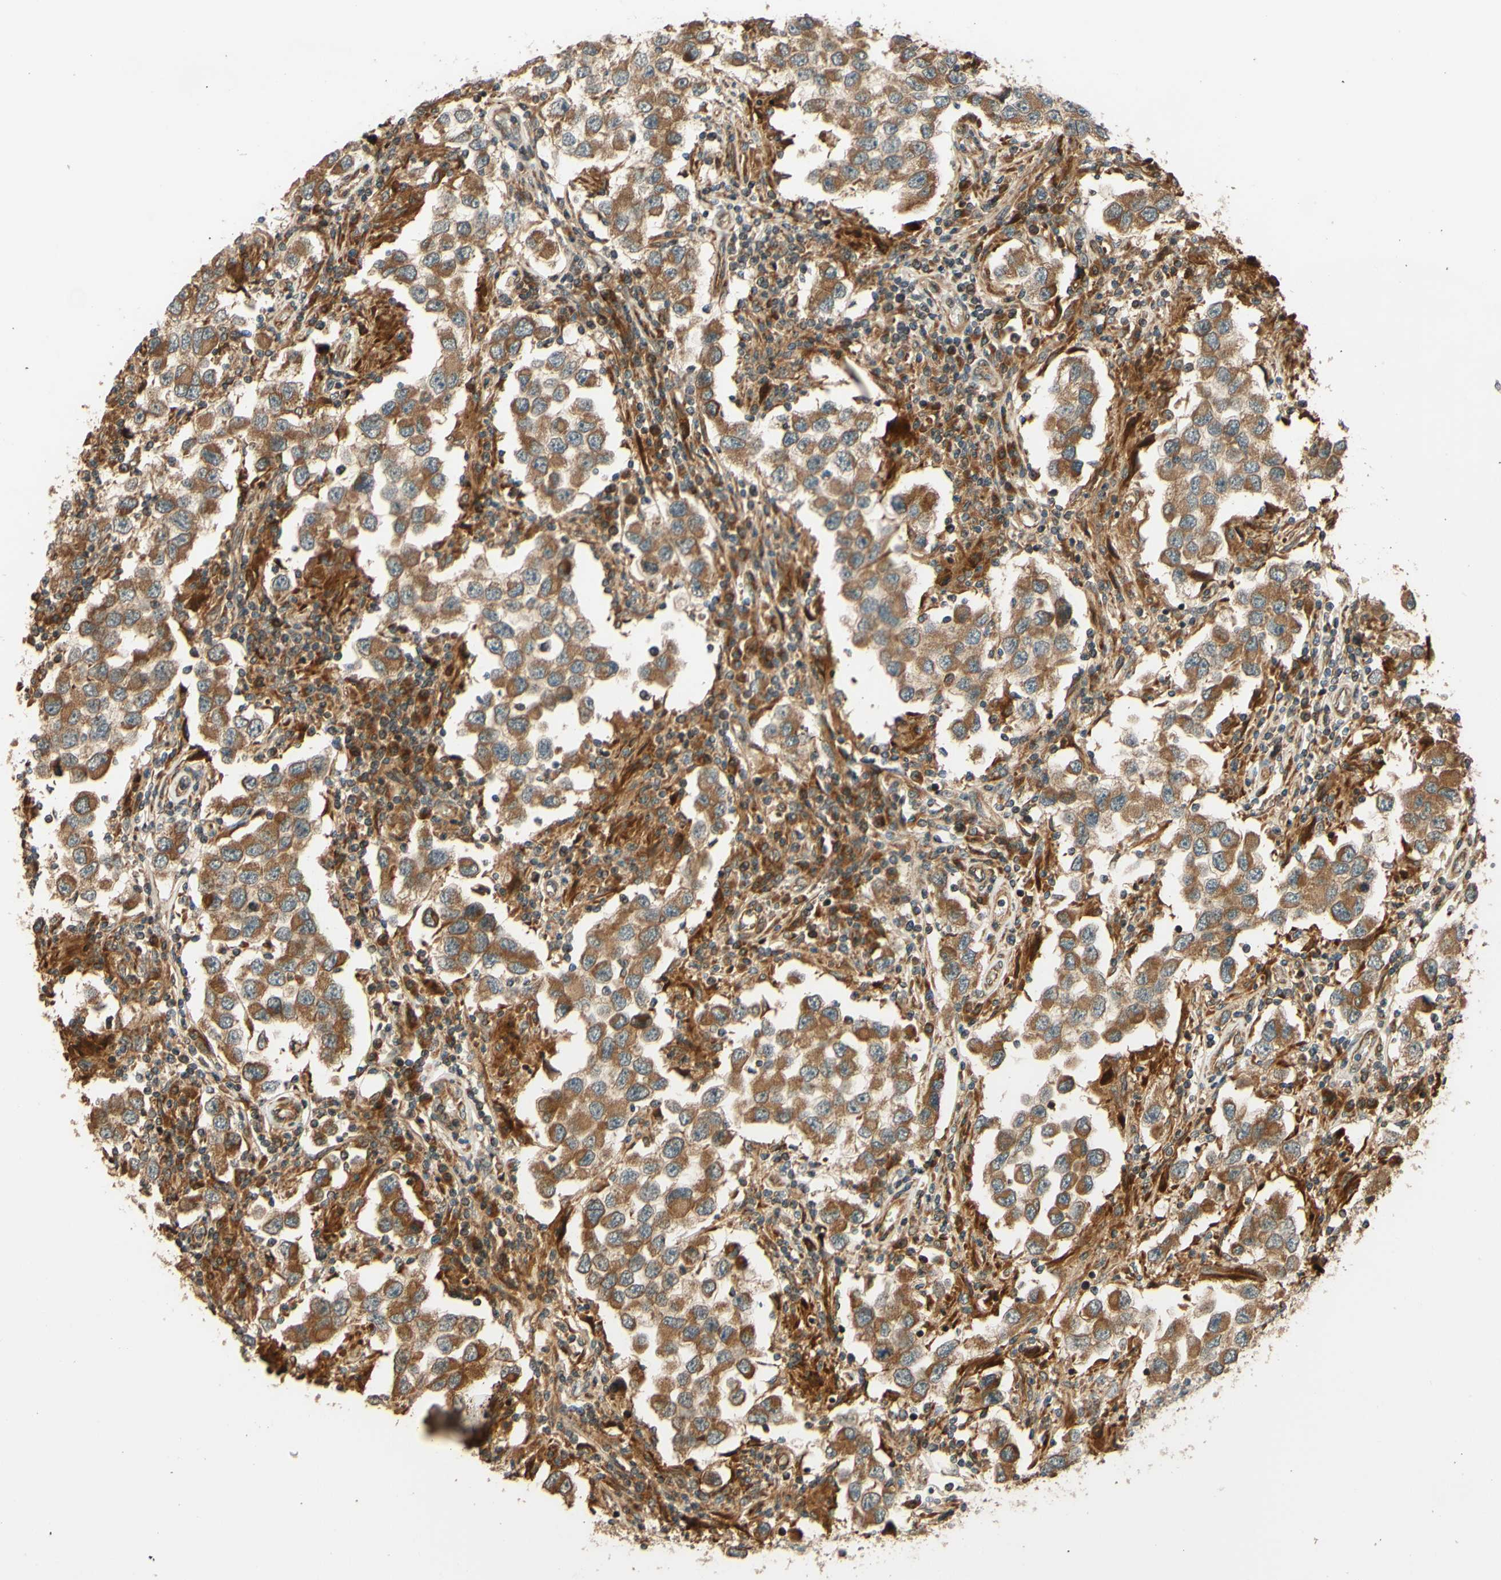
{"staining": {"intensity": "moderate", "quantity": ">75%", "location": "cytoplasmic/membranous"}, "tissue": "testis cancer", "cell_type": "Tumor cells", "image_type": "cancer", "snomed": [{"axis": "morphology", "description": "Carcinoma, Embryonal, NOS"}, {"axis": "topography", "description": "Testis"}], "caption": "Approximately >75% of tumor cells in human embryonal carcinoma (testis) exhibit moderate cytoplasmic/membranous protein staining as visualized by brown immunohistochemical staining.", "gene": "RNF19A", "patient": {"sex": "male", "age": 21}}